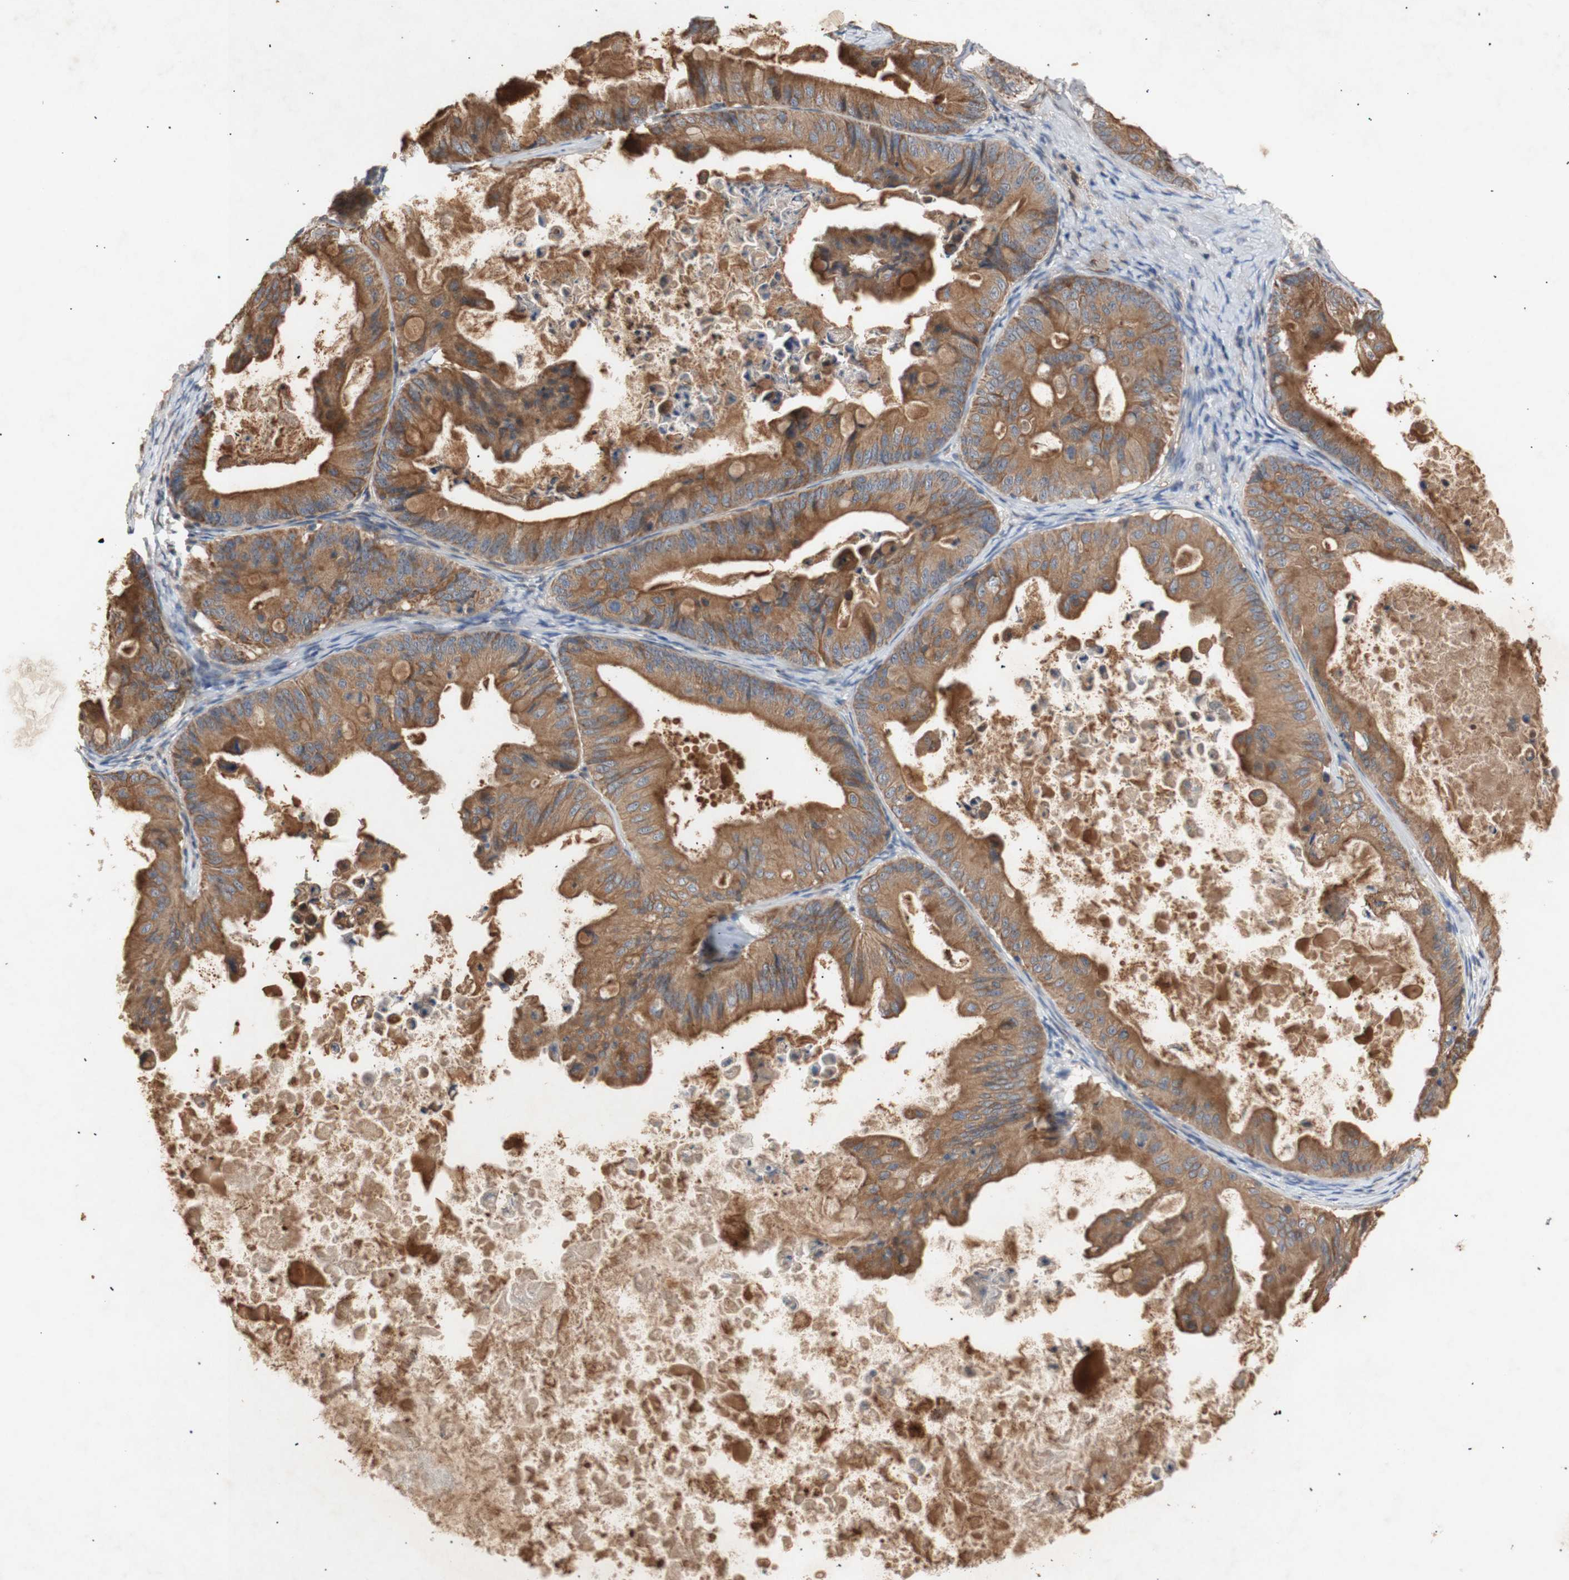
{"staining": {"intensity": "moderate", "quantity": ">75%", "location": "cytoplasmic/membranous"}, "tissue": "ovarian cancer", "cell_type": "Tumor cells", "image_type": "cancer", "snomed": [{"axis": "morphology", "description": "Cystadenocarcinoma, mucinous, NOS"}, {"axis": "topography", "description": "Ovary"}], "caption": "Immunohistochemical staining of ovarian mucinous cystadenocarcinoma reveals medium levels of moderate cytoplasmic/membranous expression in approximately >75% of tumor cells.", "gene": "PKN1", "patient": {"sex": "female", "age": 37}}